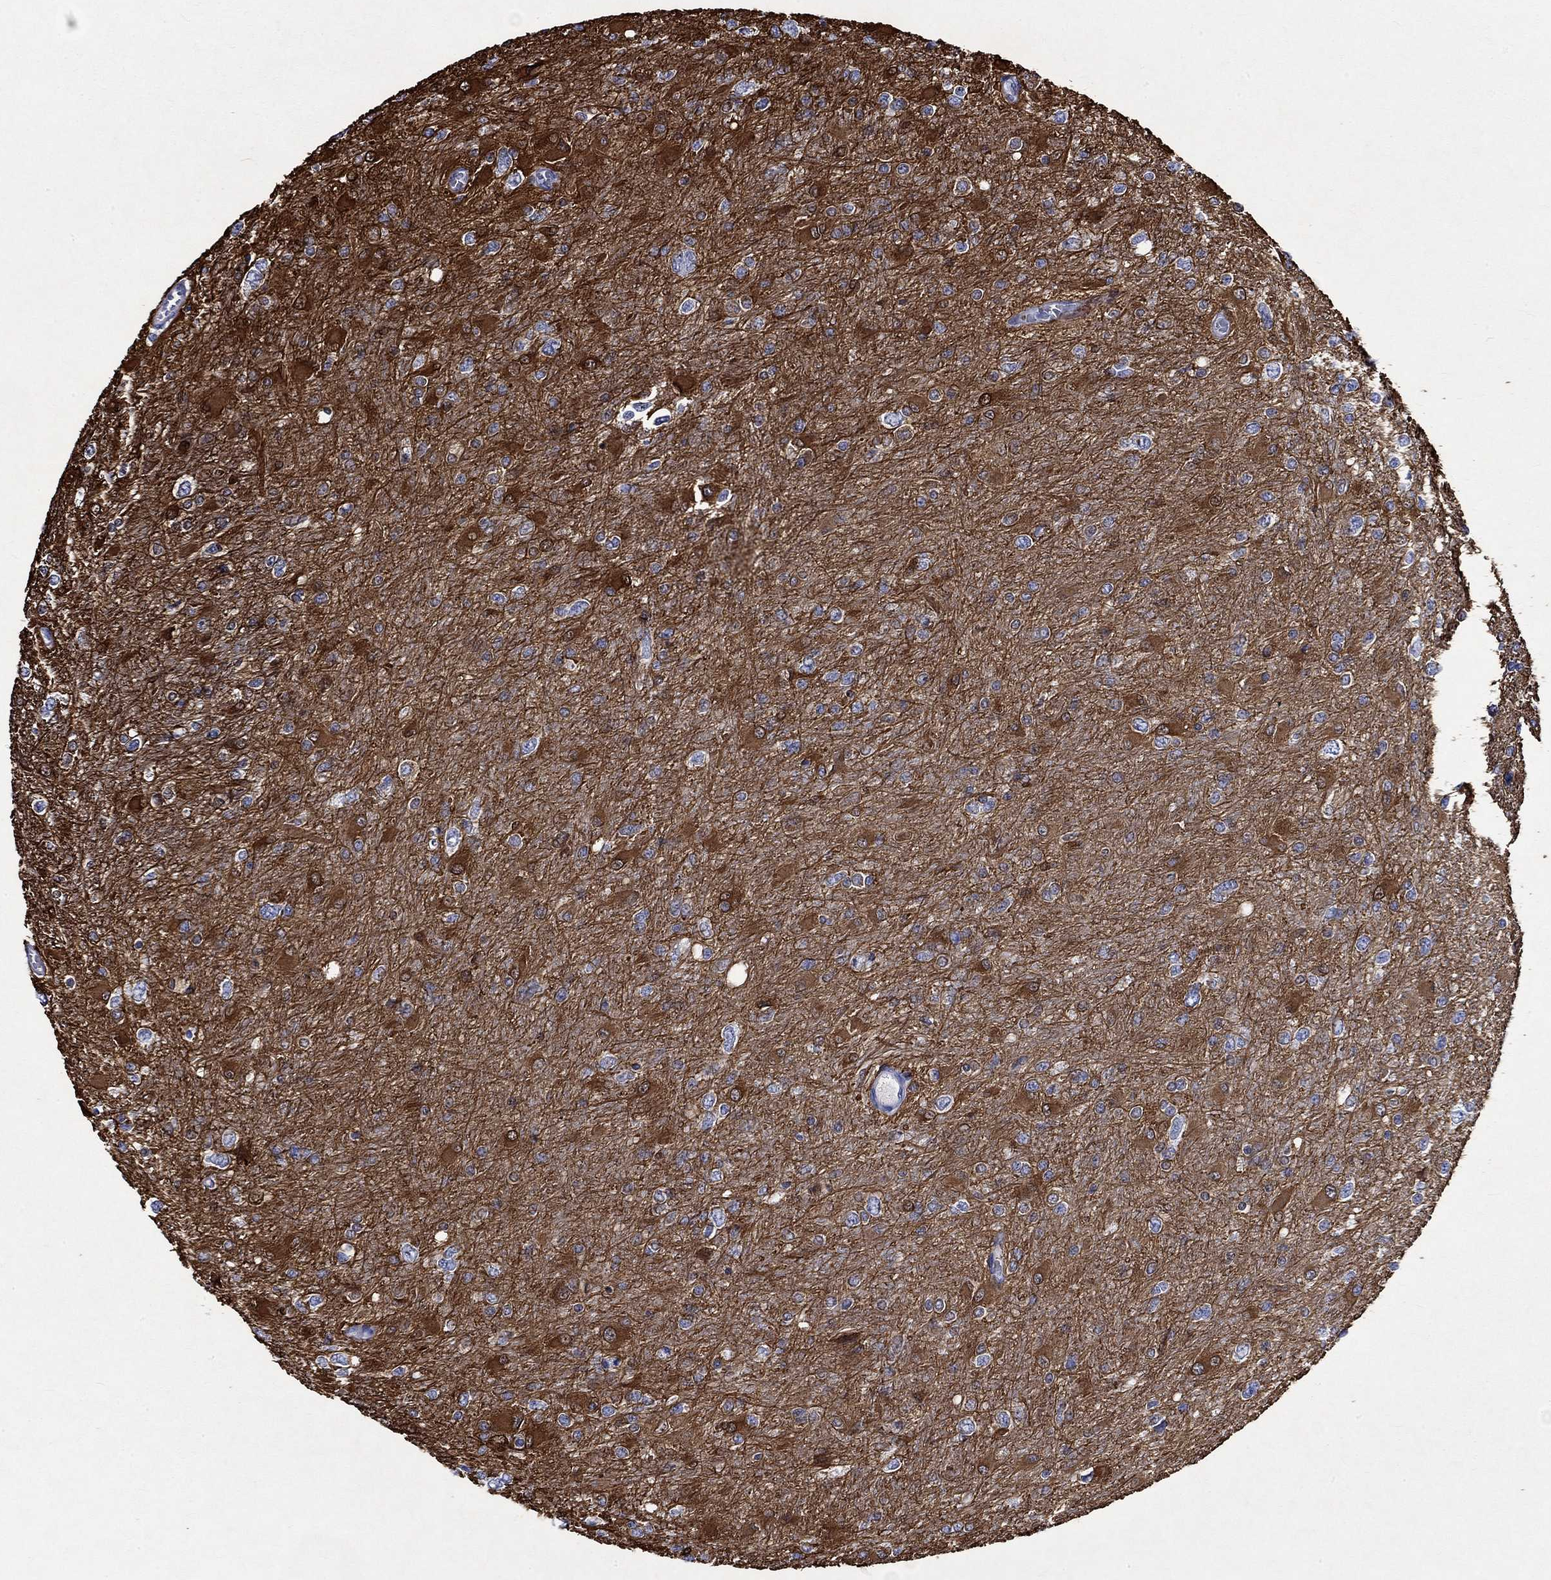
{"staining": {"intensity": "moderate", "quantity": "25%-75%", "location": "cytoplasmic/membranous"}, "tissue": "glioma", "cell_type": "Tumor cells", "image_type": "cancer", "snomed": [{"axis": "morphology", "description": "Glioma, malignant, High grade"}, {"axis": "topography", "description": "Cerebral cortex"}], "caption": "High-power microscopy captured an IHC micrograph of glioma, revealing moderate cytoplasmic/membranous expression in about 25%-75% of tumor cells.", "gene": "CRYAB", "patient": {"sex": "female", "age": 36}}